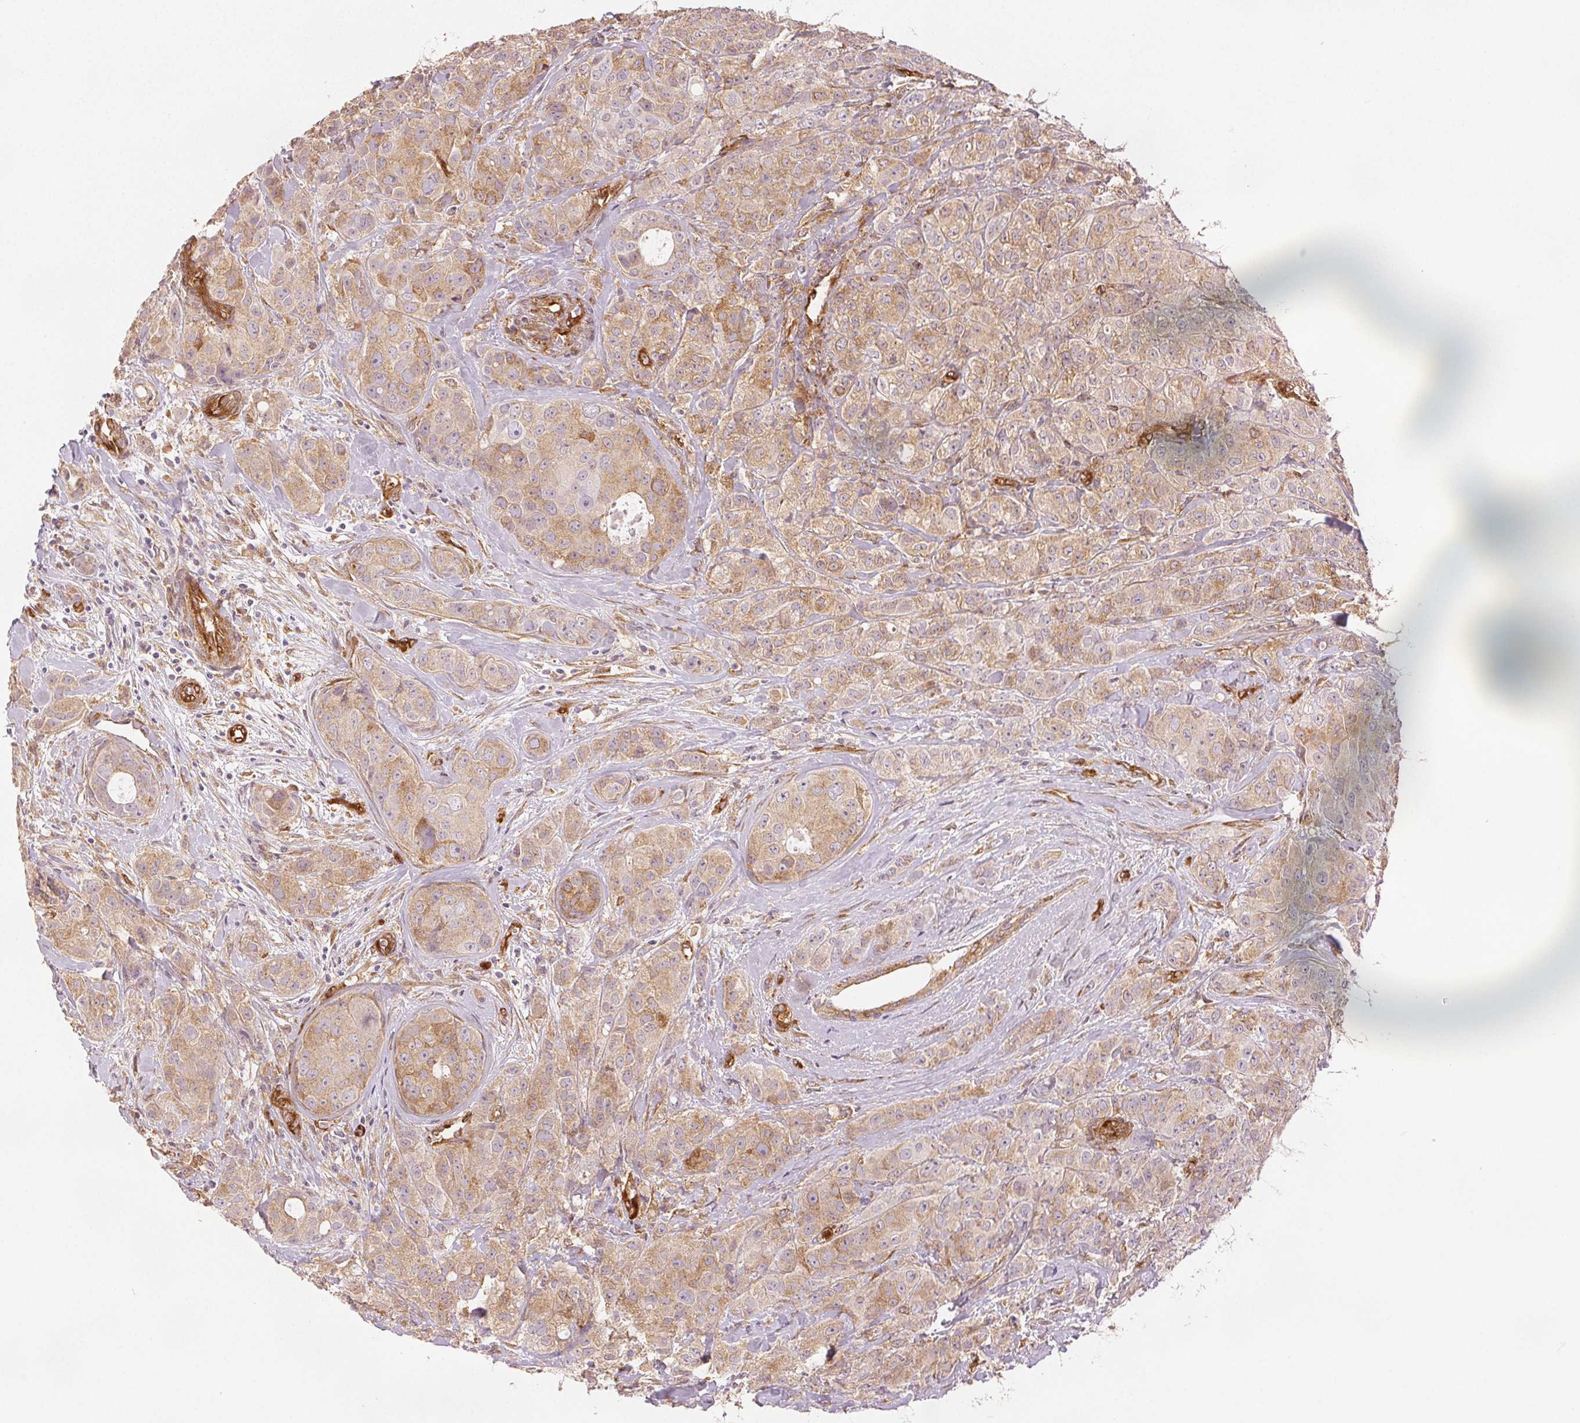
{"staining": {"intensity": "weak", "quantity": ">75%", "location": "cytoplasmic/membranous"}, "tissue": "breast cancer", "cell_type": "Tumor cells", "image_type": "cancer", "snomed": [{"axis": "morphology", "description": "Duct carcinoma"}, {"axis": "topography", "description": "Breast"}], "caption": "Invasive ductal carcinoma (breast) was stained to show a protein in brown. There is low levels of weak cytoplasmic/membranous positivity in approximately >75% of tumor cells. Nuclei are stained in blue.", "gene": "DIAPH2", "patient": {"sex": "female", "age": 43}}